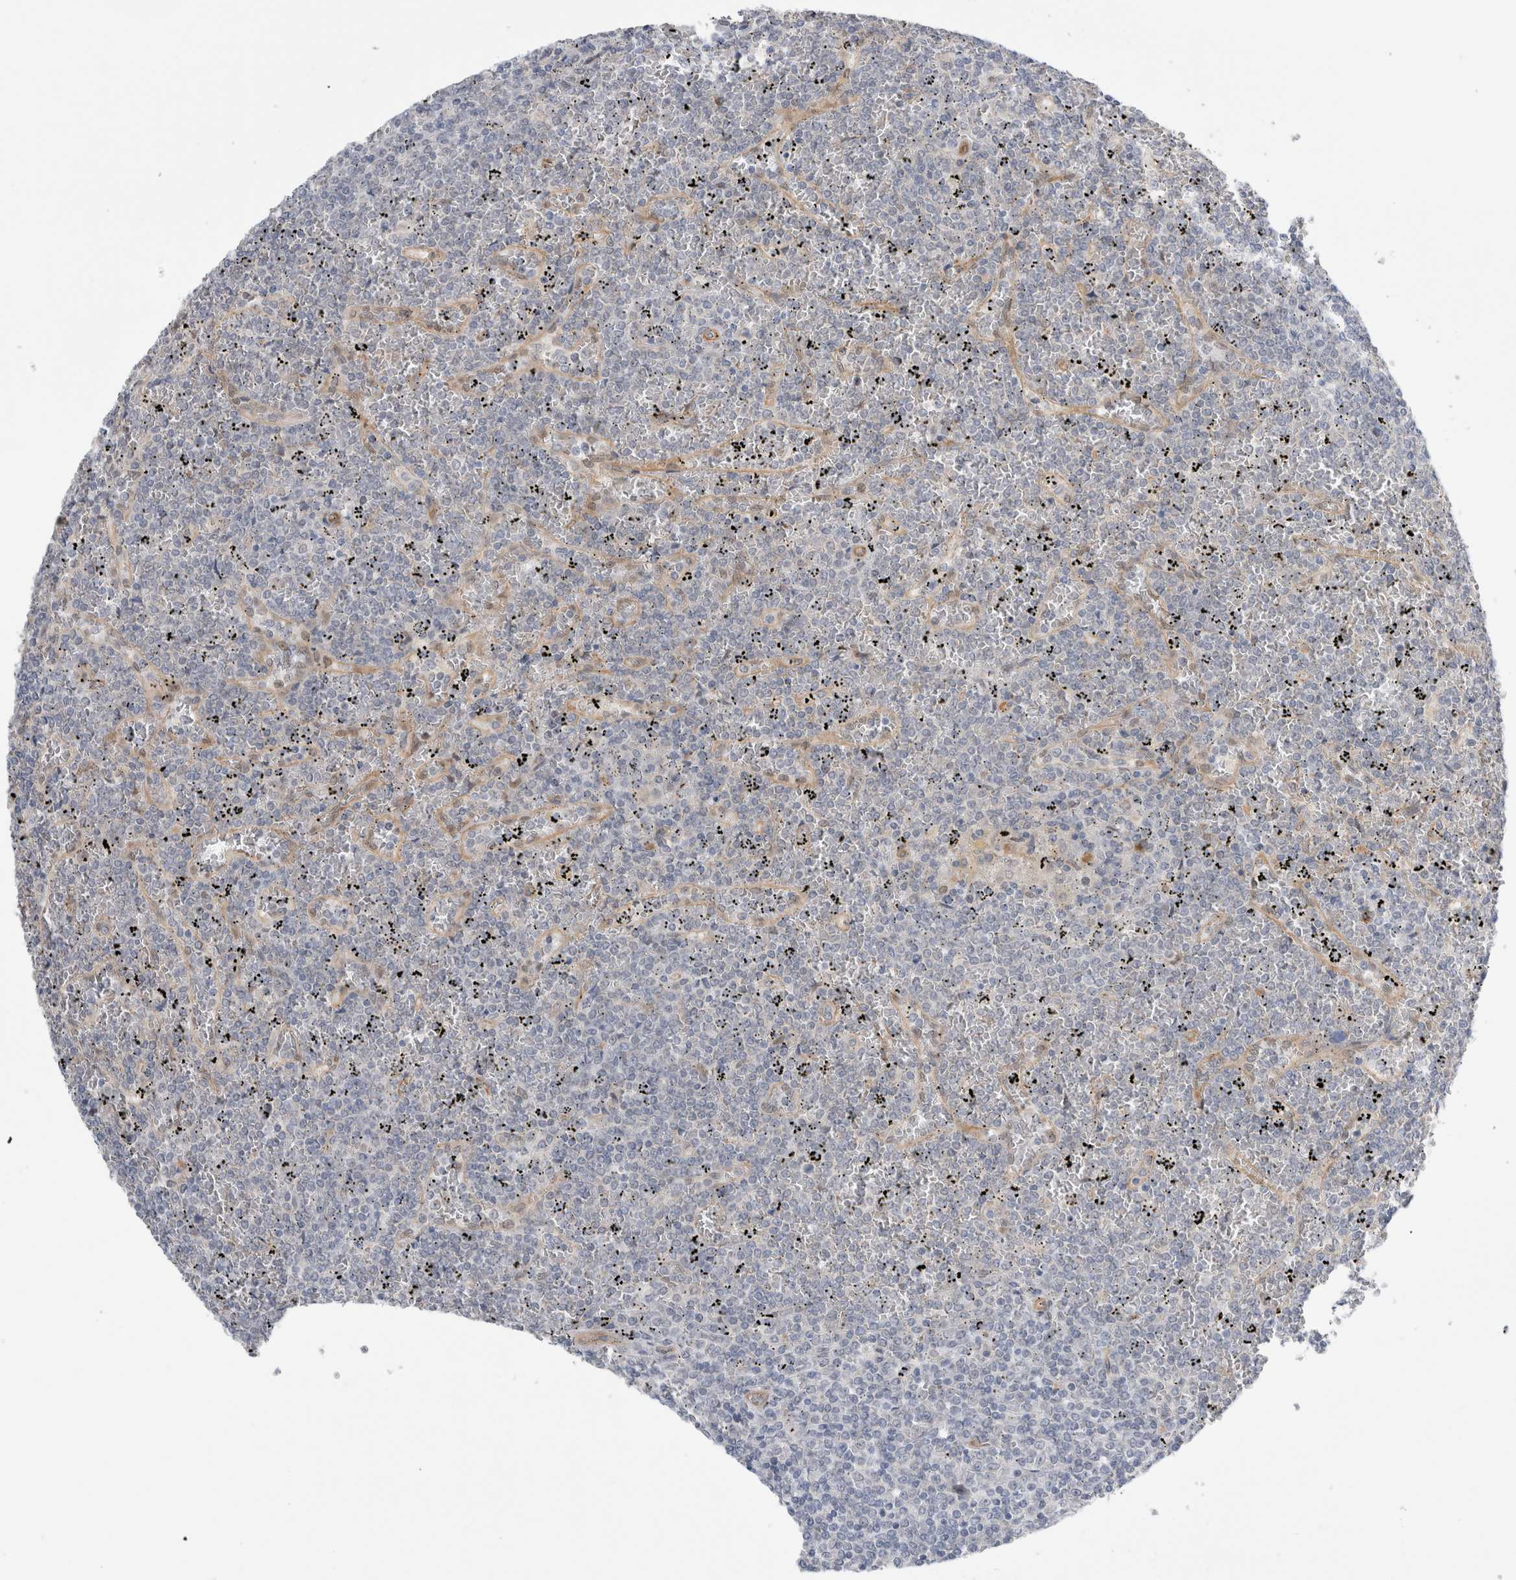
{"staining": {"intensity": "negative", "quantity": "none", "location": "none"}, "tissue": "lymphoma", "cell_type": "Tumor cells", "image_type": "cancer", "snomed": [{"axis": "morphology", "description": "Malignant lymphoma, non-Hodgkin's type, Low grade"}, {"axis": "topography", "description": "Spleen"}], "caption": "Human lymphoma stained for a protein using IHC displays no positivity in tumor cells.", "gene": "TAFA5", "patient": {"sex": "female", "age": 19}}